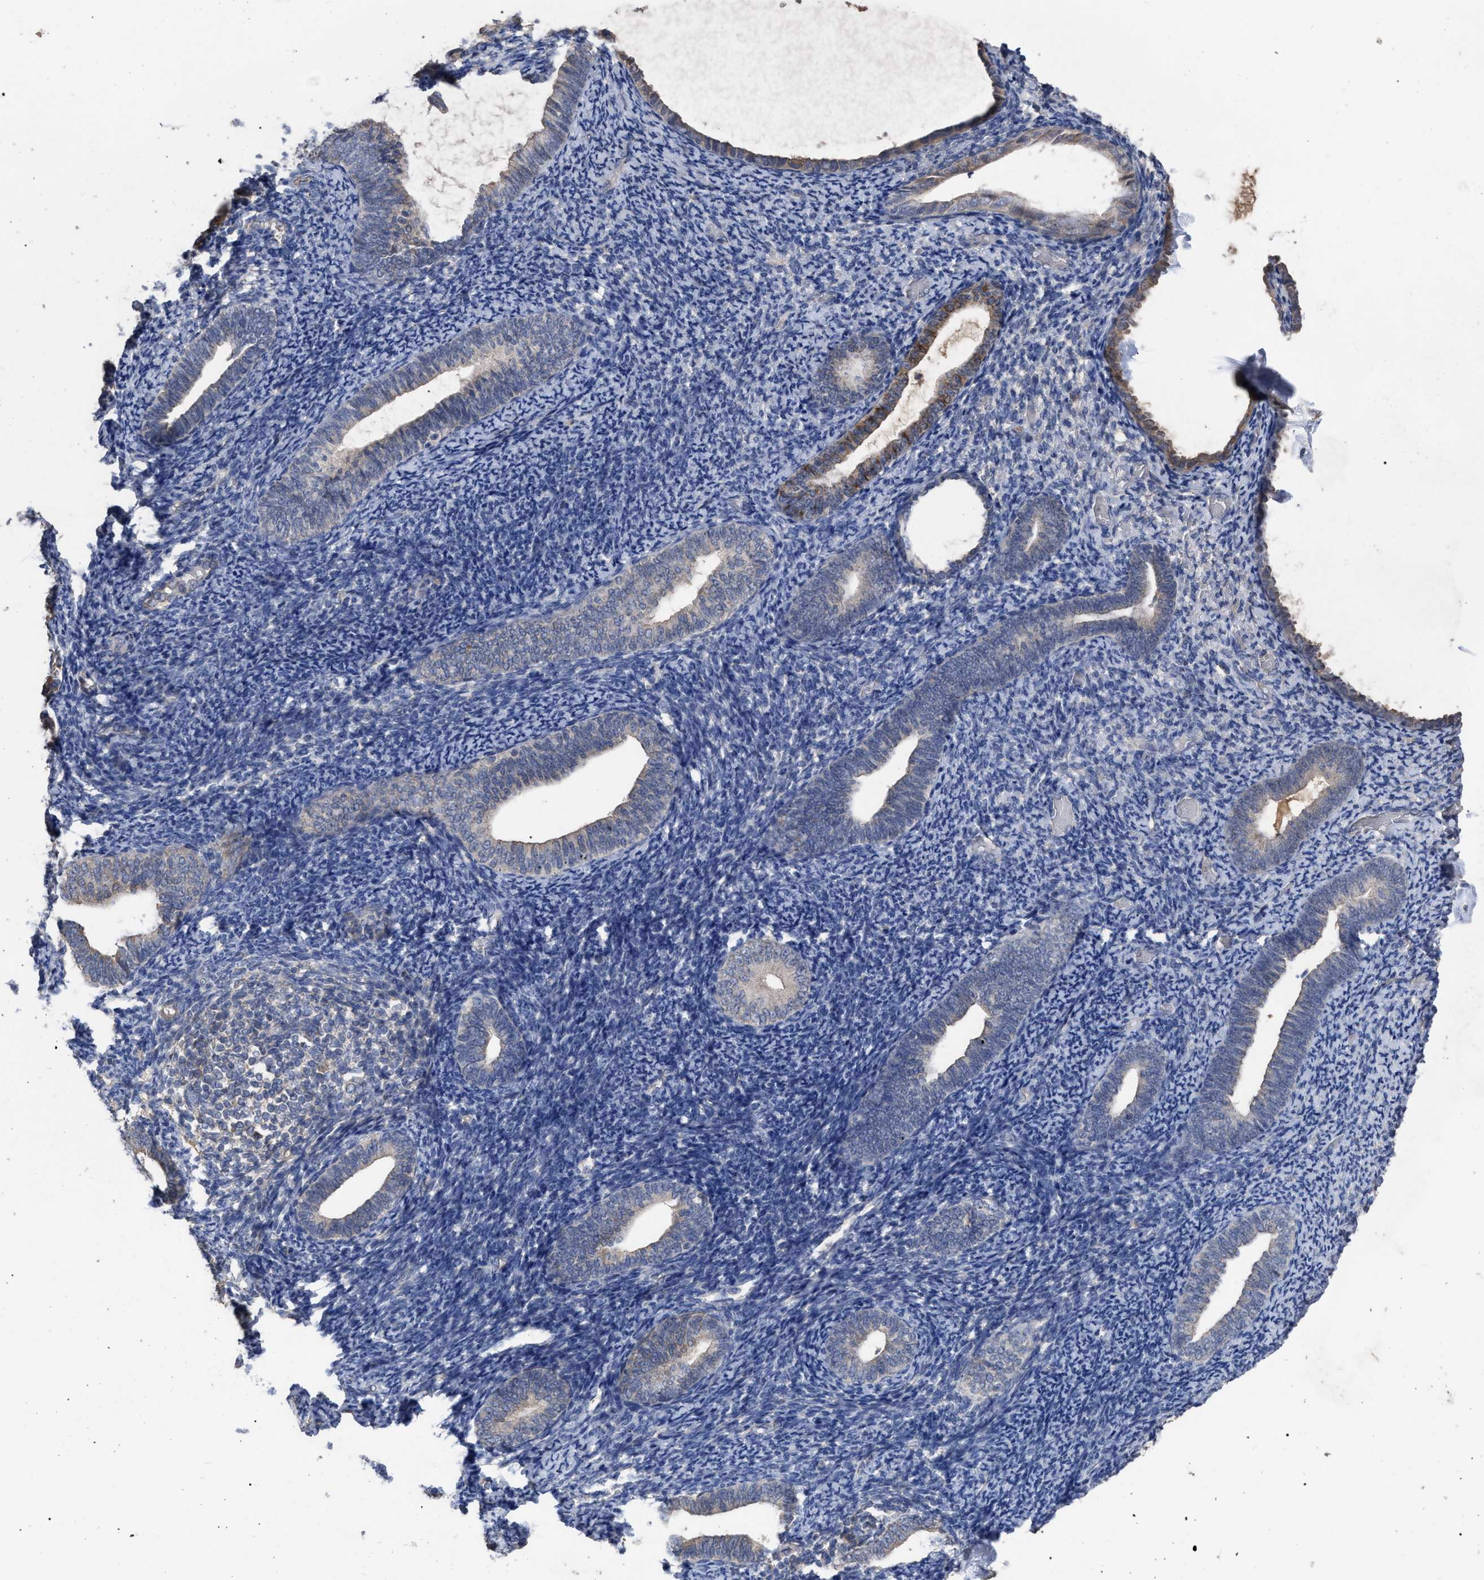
{"staining": {"intensity": "negative", "quantity": "none", "location": "none"}, "tissue": "endometrium", "cell_type": "Cells in endometrial stroma", "image_type": "normal", "snomed": [{"axis": "morphology", "description": "Normal tissue, NOS"}, {"axis": "topography", "description": "Endometrium"}], "caption": "Immunohistochemistry (IHC) image of benign endometrium stained for a protein (brown), which displays no positivity in cells in endometrial stroma. (DAB immunohistochemistry (IHC) visualized using brightfield microscopy, high magnification).", "gene": "BTN2A1", "patient": {"sex": "female", "age": 66}}